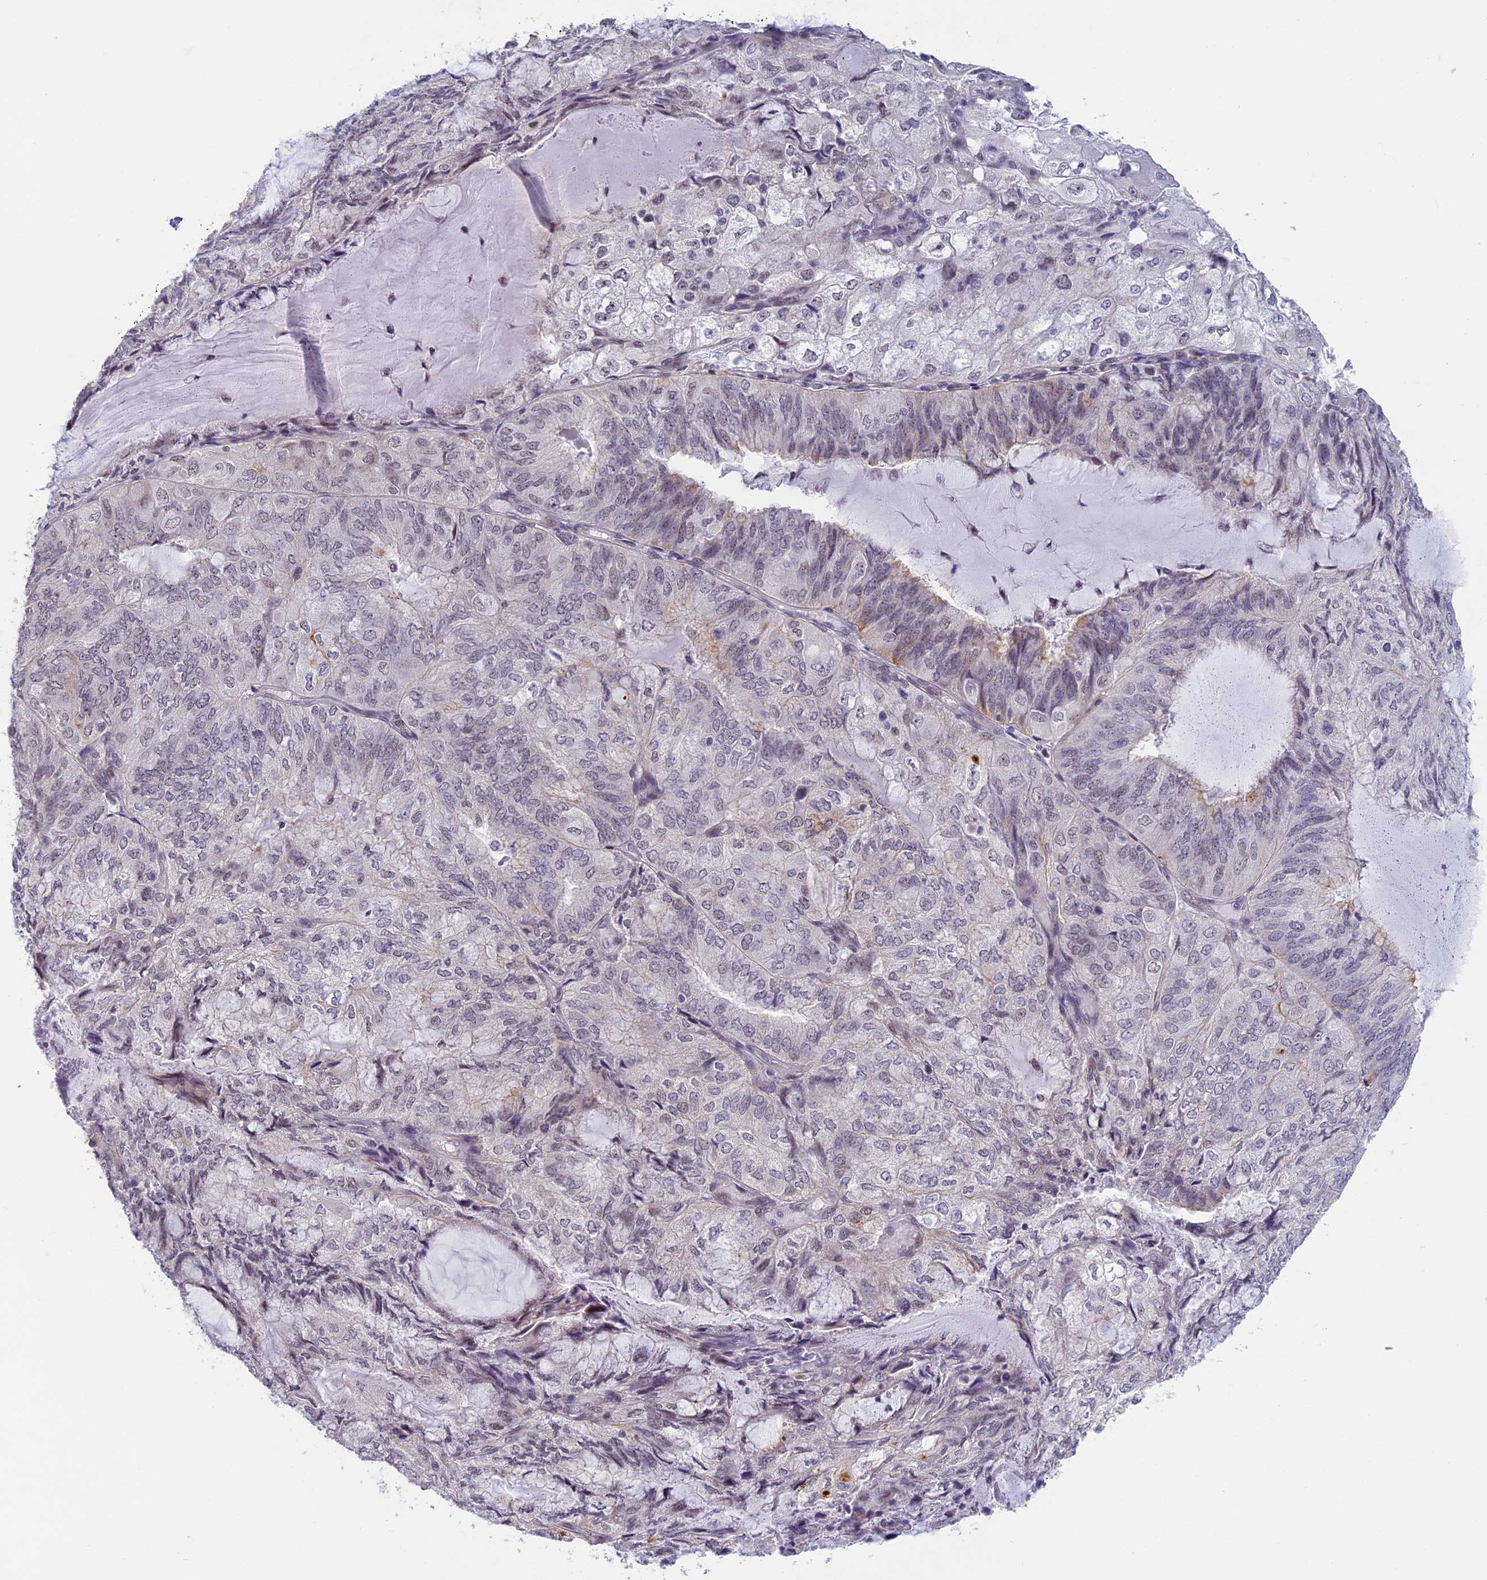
{"staining": {"intensity": "negative", "quantity": "none", "location": "none"}, "tissue": "endometrial cancer", "cell_type": "Tumor cells", "image_type": "cancer", "snomed": [{"axis": "morphology", "description": "Adenocarcinoma, NOS"}, {"axis": "topography", "description": "Endometrium"}], "caption": "IHC image of human endometrial cancer stained for a protein (brown), which exhibits no staining in tumor cells. (DAB immunohistochemistry (IHC) visualized using brightfield microscopy, high magnification).", "gene": "MORF4L1", "patient": {"sex": "female", "age": 81}}